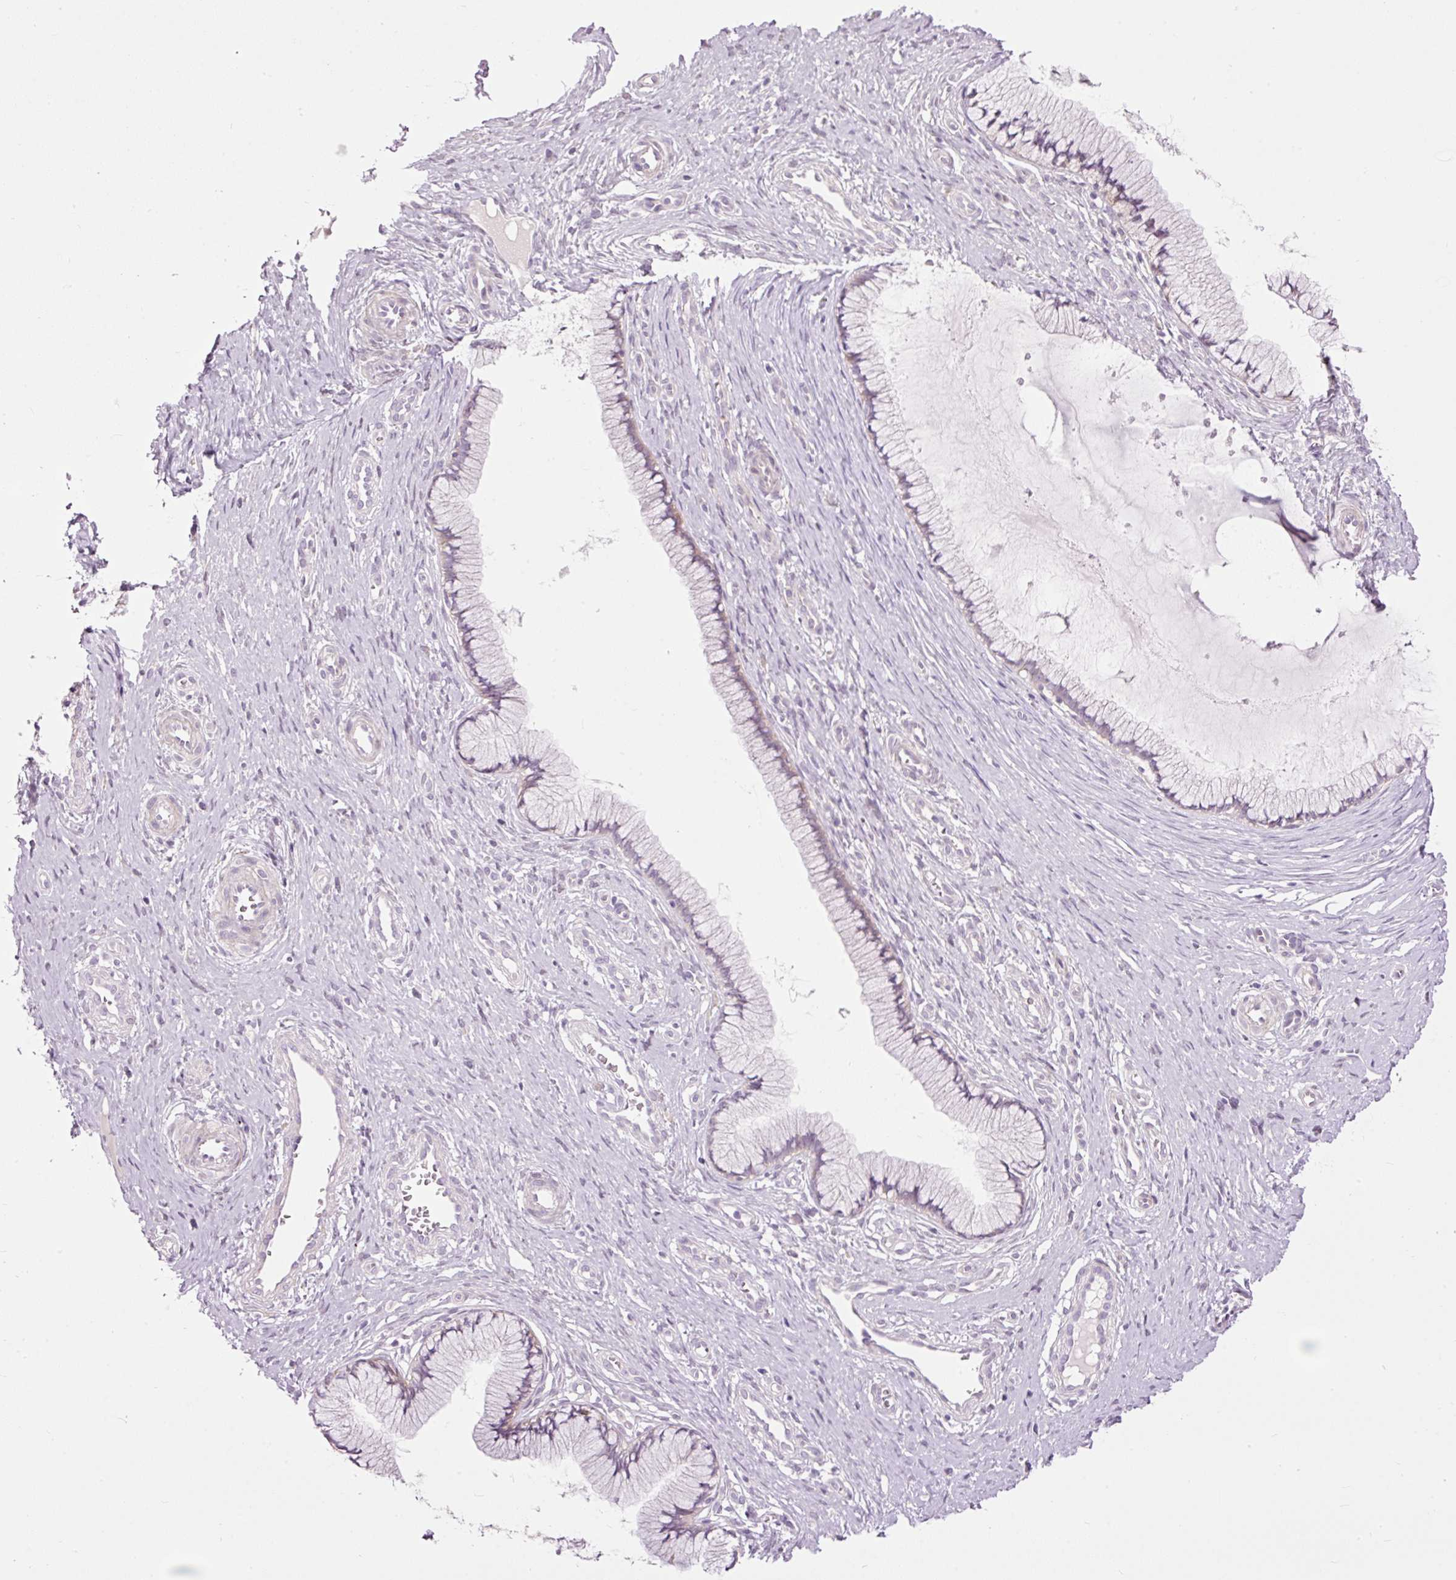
{"staining": {"intensity": "weak", "quantity": "<25%", "location": "cytoplasmic/membranous"}, "tissue": "cervix", "cell_type": "Glandular cells", "image_type": "normal", "snomed": [{"axis": "morphology", "description": "Normal tissue, NOS"}, {"axis": "topography", "description": "Cervix"}], "caption": "The photomicrograph reveals no significant staining in glandular cells of cervix.", "gene": "FCRL4", "patient": {"sex": "female", "age": 36}}